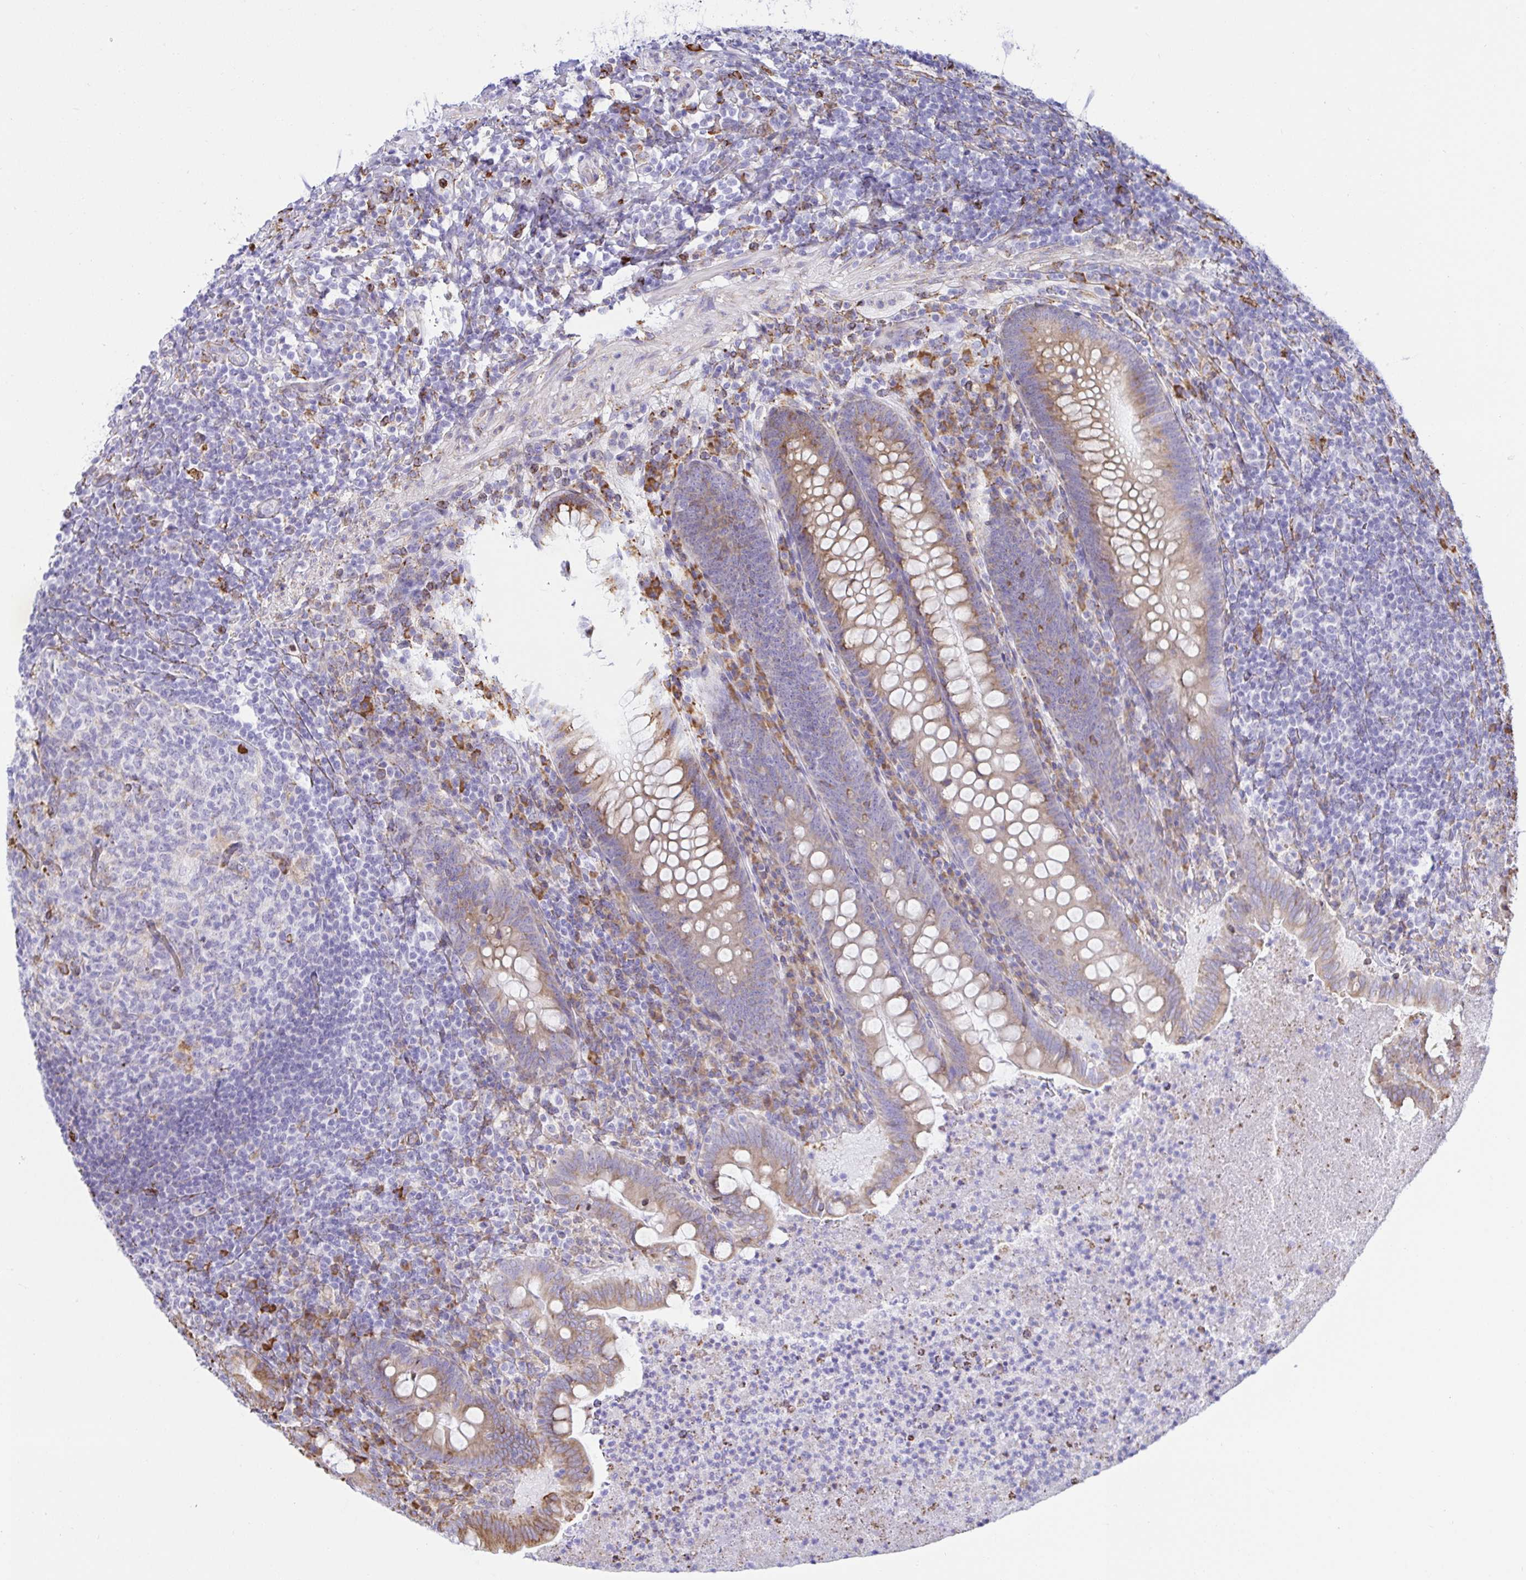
{"staining": {"intensity": "moderate", "quantity": "25%-75%", "location": "cytoplasmic/membranous"}, "tissue": "appendix", "cell_type": "Glandular cells", "image_type": "normal", "snomed": [{"axis": "morphology", "description": "Normal tissue, NOS"}, {"axis": "topography", "description": "Appendix"}], "caption": "DAB (3,3'-diaminobenzidine) immunohistochemical staining of unremarkable human appendix displays moderate cytoplasmic/membranous protein positivity in approximately 25%-75% of glandular cells.", "gene": "CLGN", "patient": {"sex": "male", "age": 47}}